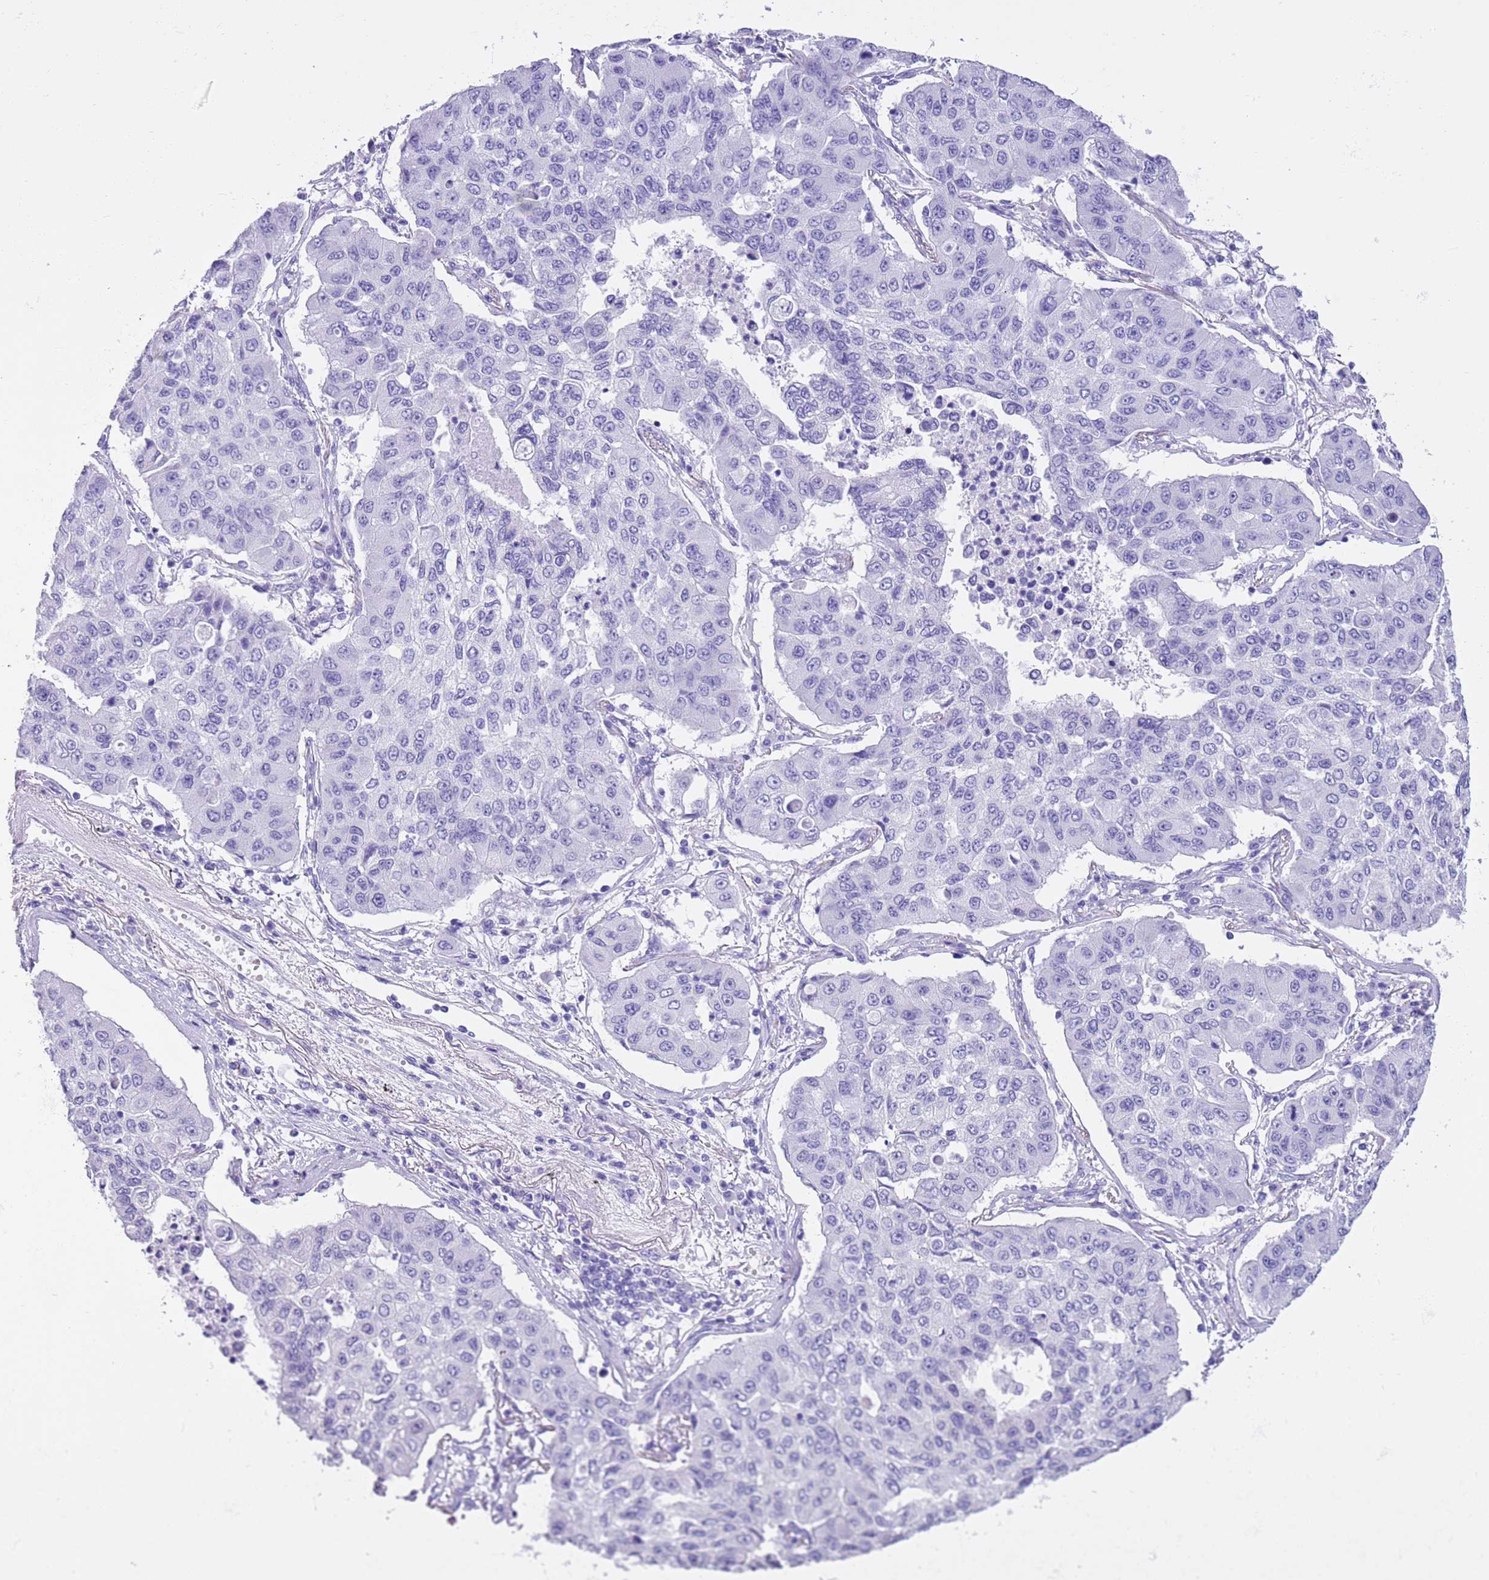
{"staining": {"intensity": "negative", "quantity": "none", "location": "none"}, "tissue": "lung cancer", "cell_type": "Tumor cells", "image_type": "cancer", "snomed": [{"axis": "morphology", "description": "Squamous cell carcinoma, NOS"}, {"axis": "topography", "description": "Lung"}], "caption": "Immunohistochemistry (IHC) histopathology image of neoplastic tissue: lung cancer stained with DAB reveals no significant protein positivity in tumor cells.", "gene": "TMEM185B", "patient": {"sex": "male", "age": 74}}